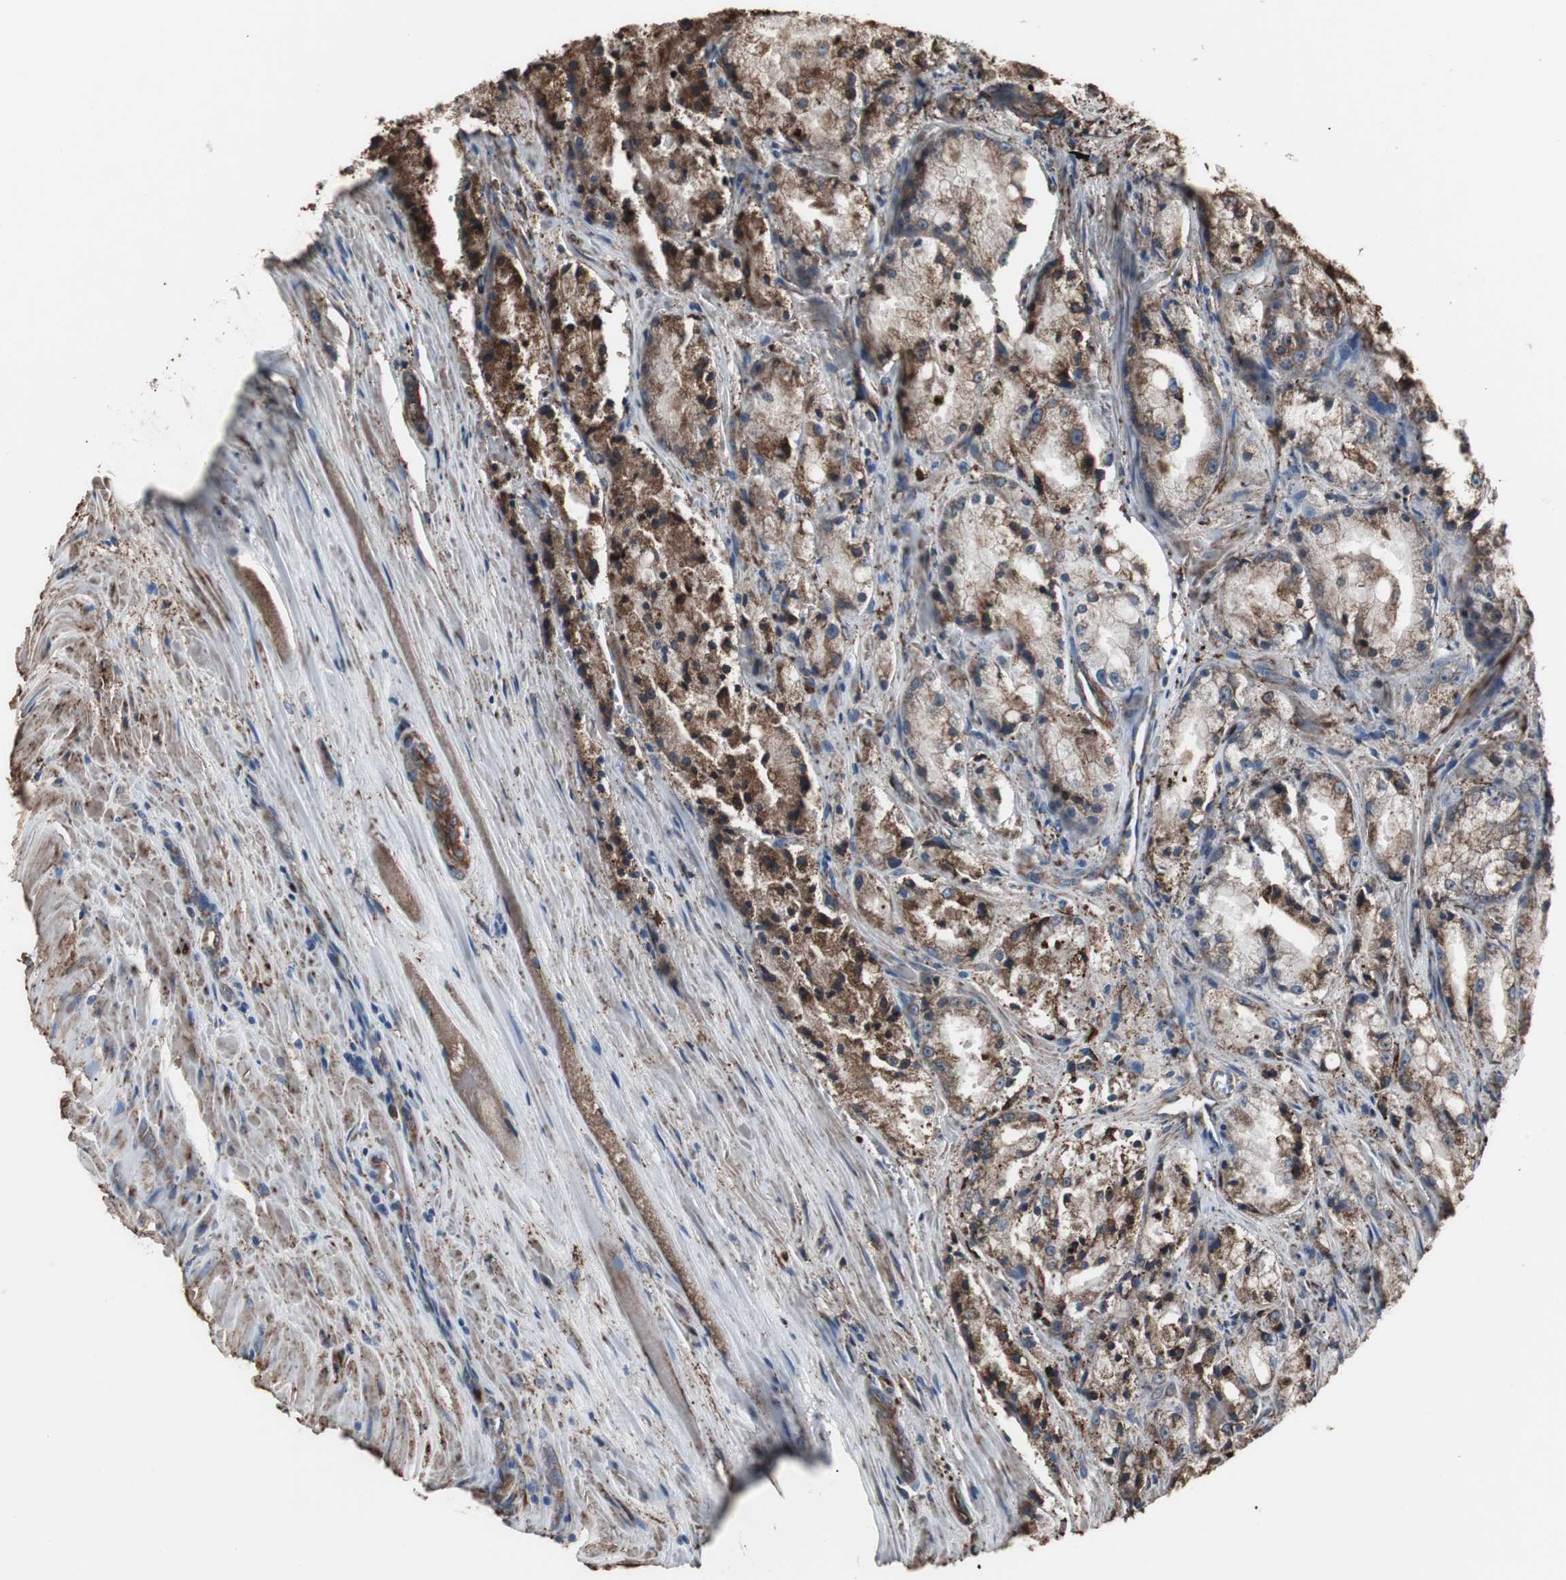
{"staining": {"intensity": "moderate", "quantity": ">75%", "location": "cytoplasmic/membranous"}, "tissue": "prostate cancer", "cell_type": "Tumor cells", "image_type": "cancer", "snomed": [{"axis": "morphology", "description": "Adenocarcinoma, Low grade"}, {"axis": "topography", "description": "Prostate"}], "caption": "Immunohistochemical staining of human low-grade adenocarcinoma (prostate) displays moderate cytoplasmic/membranous protein staining in about >75% of tumor cells.", "gene": "CALU", "patient": {"sex": "male", "age": 64}}